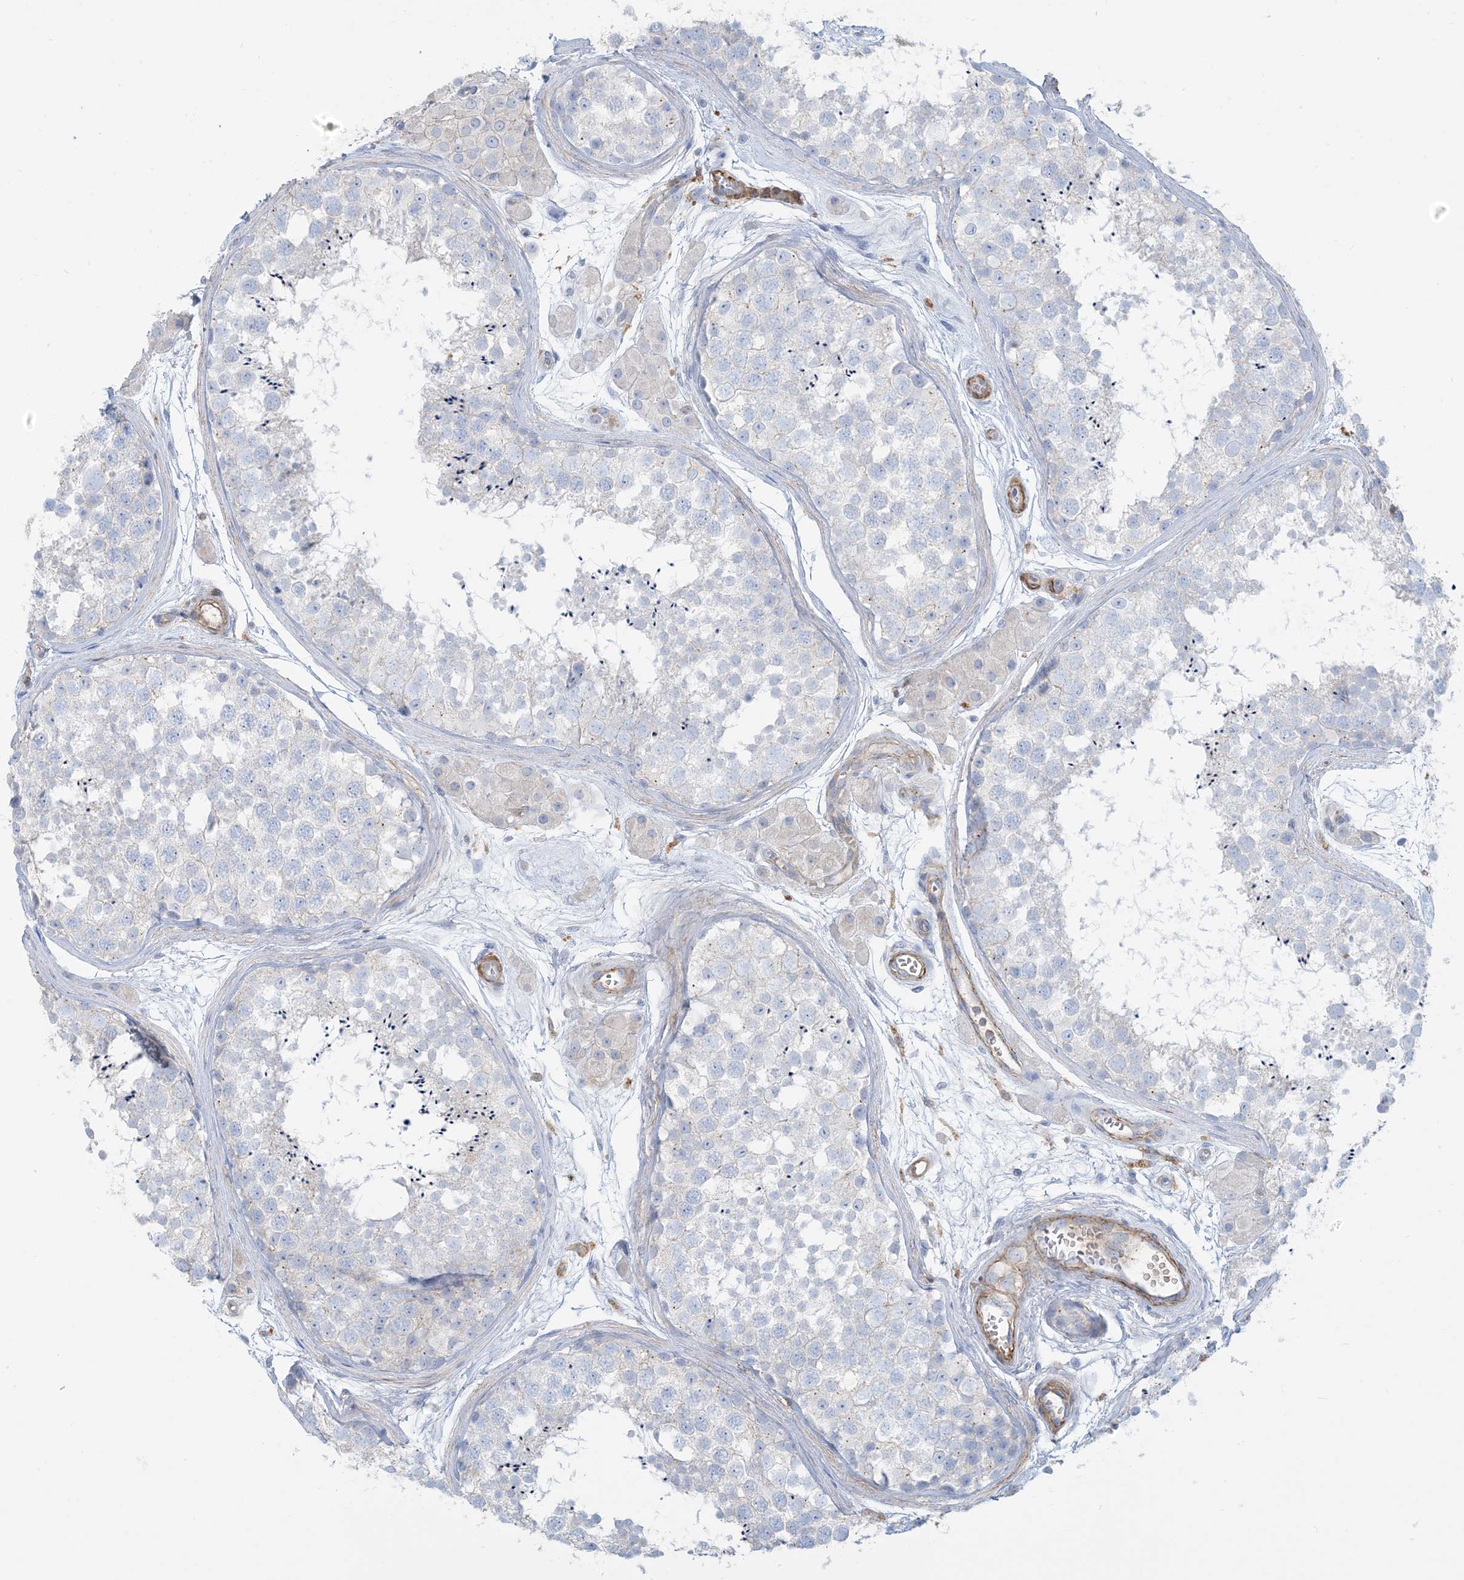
{"staining": {"intensity": "negative", "quantity": "none", "location": "none"}, "tissue": "testis", "cell_type": "Cells in seminiferous ducts", "image_type": "normal", "snomed": [{"axis": "morphology", "description": "Normal tissue, NOS"}, {"axis": "topography", "description": "Testis"}], "caption": "The immunohistochemistry (IHC) photomicrograph has no significant staining in cells in seminiferous ducts of testis.", "gene": "GTF3C2", "patient": {"sex": "male", "age": 56}}